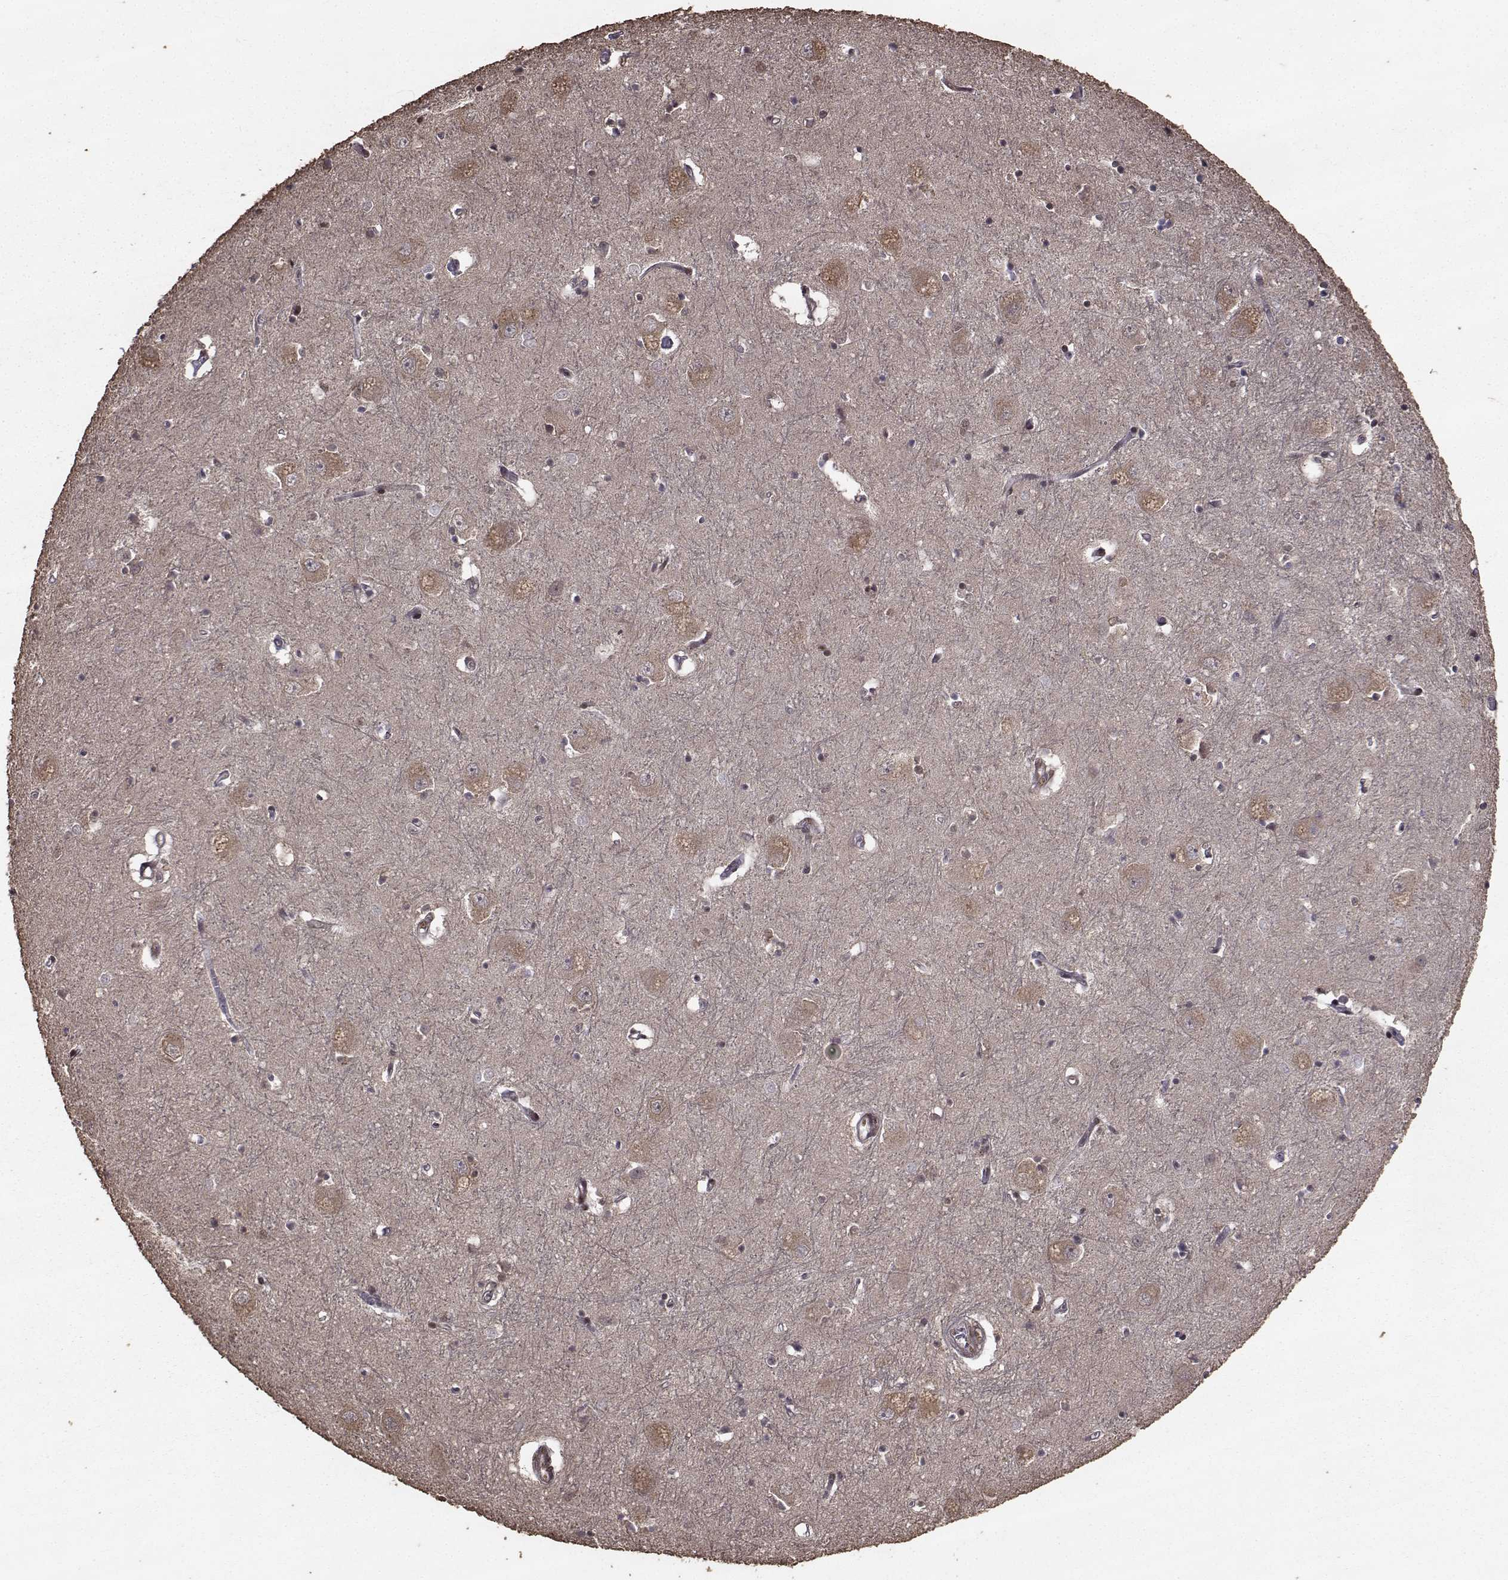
{"staining": {"intensity": "strong", "quantity": "25%-75%", "location": "nuclear"}, "tissue": "caudate", "cell_type": "Glial cells", "image_type": "normal", "snomed": [{"axis": "morphology", "description": "Normal tissue, NOS"}, {"axis": "topography", "description": "Lateral ventricle wall"}], "caption": "Immunohistochemical staining of normal caudate displays 25%-75% levels of strong nuclear protein positivity in about 25%-75% of glial cells. (brown staining indicates protein expression, while blue staining denotes nuclei).", "gene": "SF1", "patient": {"sex": "male", "age": 54}}